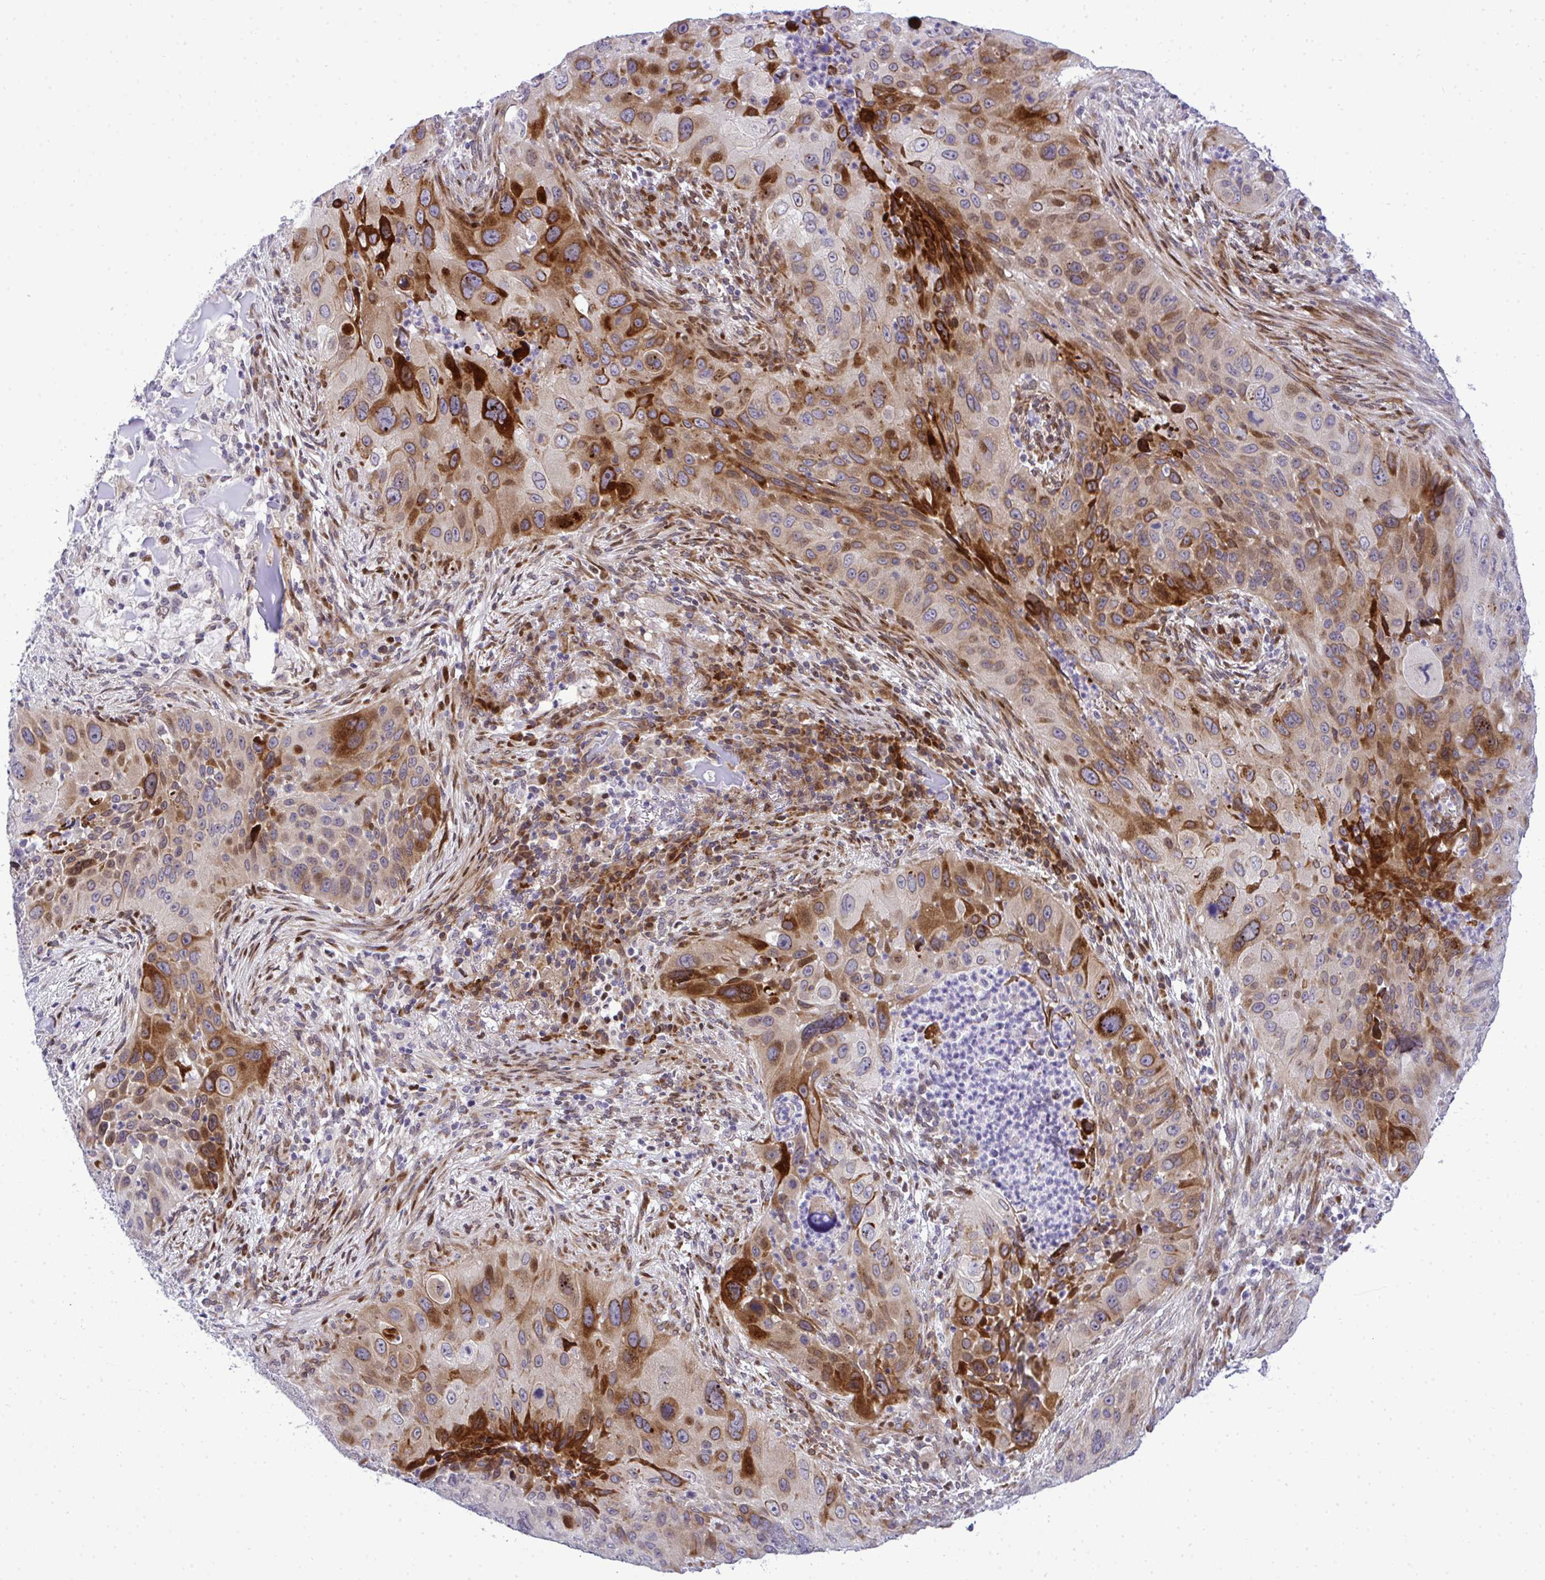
{"staining": {"intensity": "strong", "quantity": "25%-75%", "location": "cytoplasmic/membranous,nuclear"}, "tissue": "lung cancer", "cell_type": "Tumor cells", "image_type": "cancer", "snomed": [{"axis": "morphology", "description": "Squamous cell carcinoma, NOS"}, {"axis": "topography", "description": "Lung"}], "caption": "This is an image of IHC staining of lung cancer (squamous cell carcinoma), which shows strong expression in the cytoplasmic/membranous and nuclear of tumor cells.", "gene": "CASTOR2", "patient": {"sex": "male", "age": 63}}